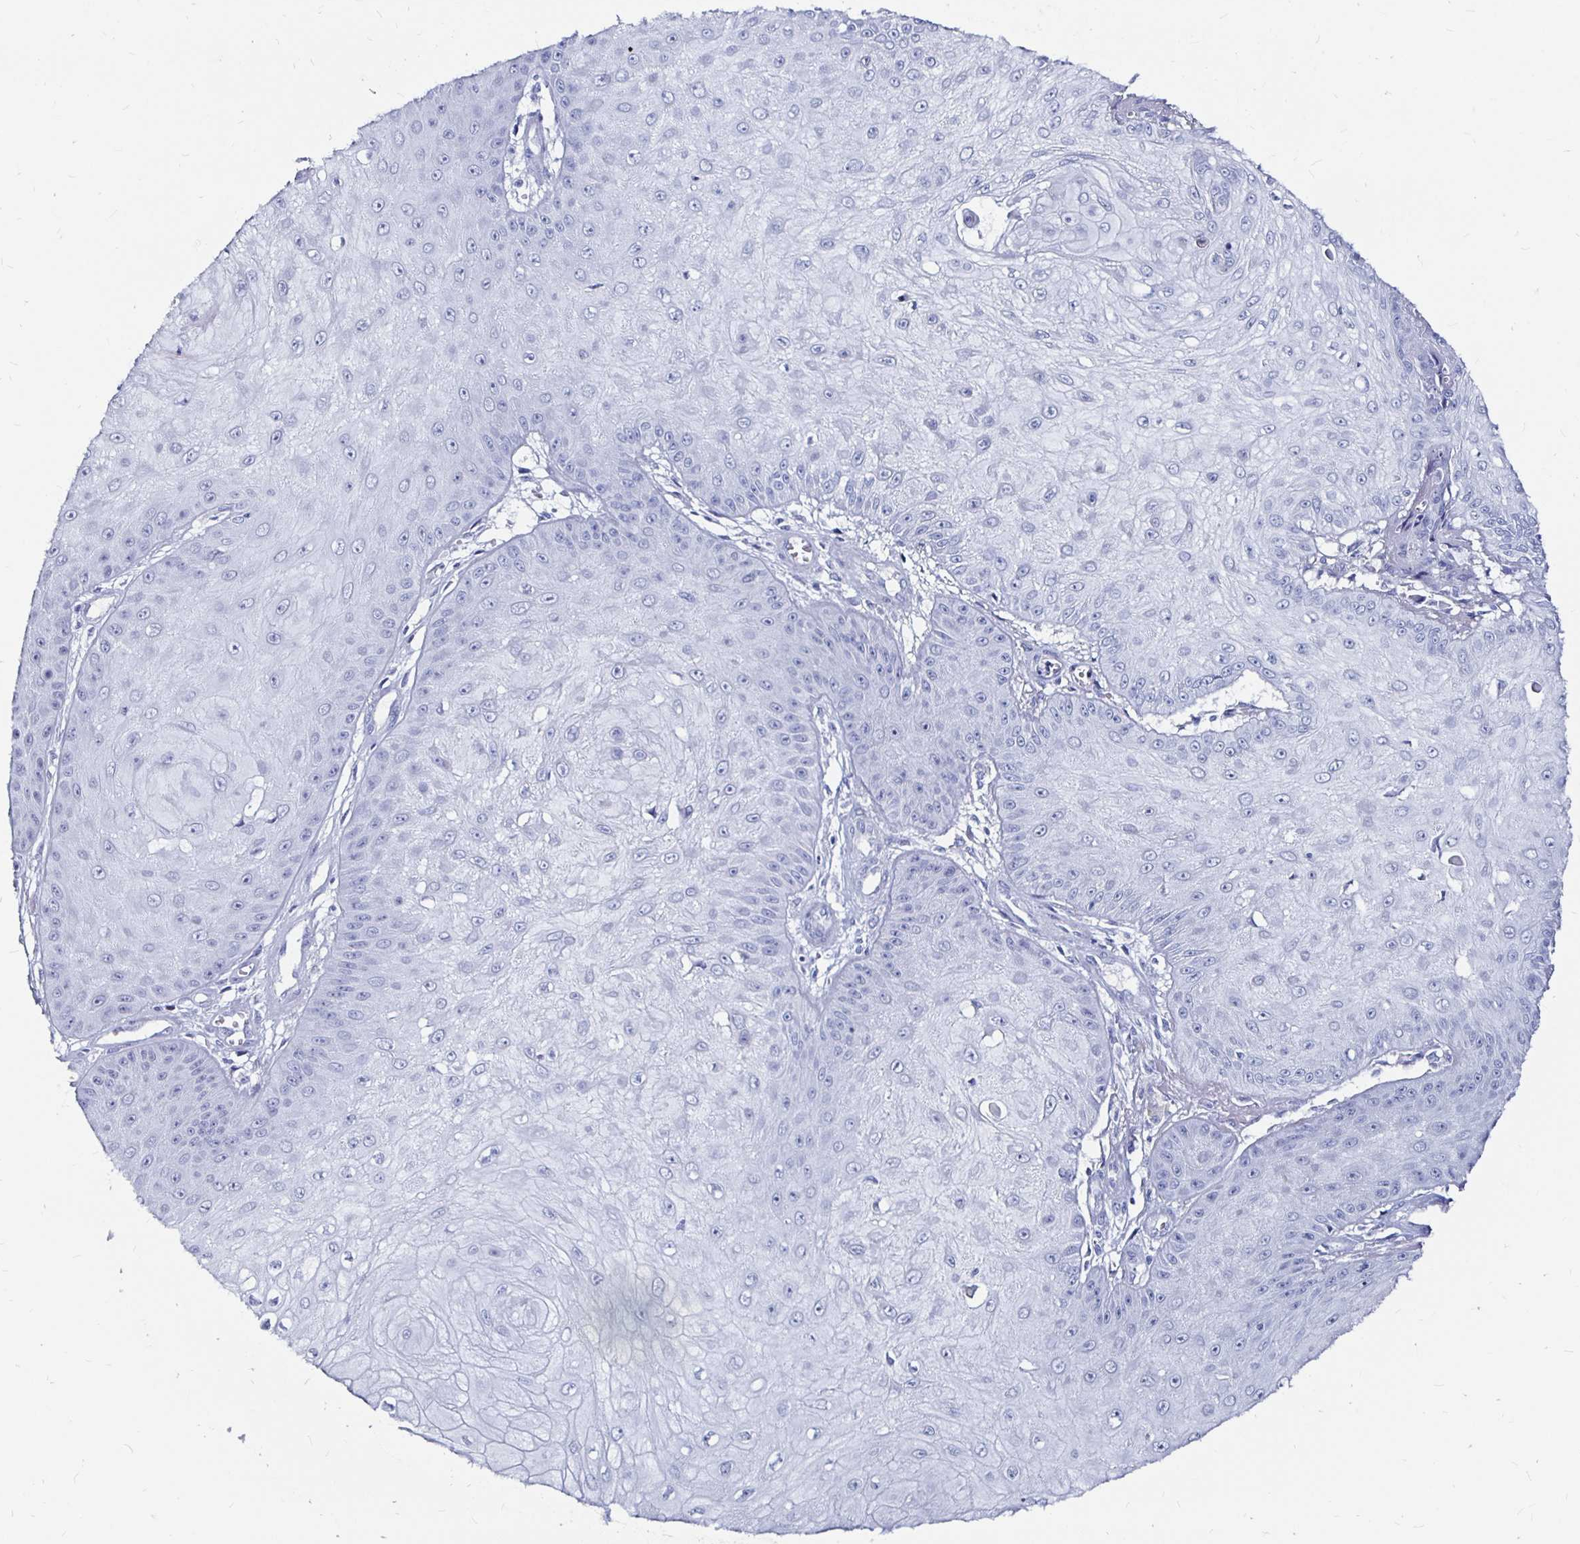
{"staining": {"intensity": "negative", "quantity": "none", "location": "none"}, "tissue": "skin cancer", "cell_type": "Tumor cells", "image_type": "cancer", "snomed": [{"axis": "morphology", "description": "Squamous cell carcinoma, NOS"}, {"axis": "topography", "description": "Skin"}], "caption": "The IHC micrograph has no significant staining in tumor cells of skin cancer (squamous cell carcinoma) tissue. (DAB (3,3'-diaminobenzidine) immunohistochemistry (IHC) with hematoxylin counter stain).", "gene": "LUZP4", "patient": {"sex": "male", "age": 70}}